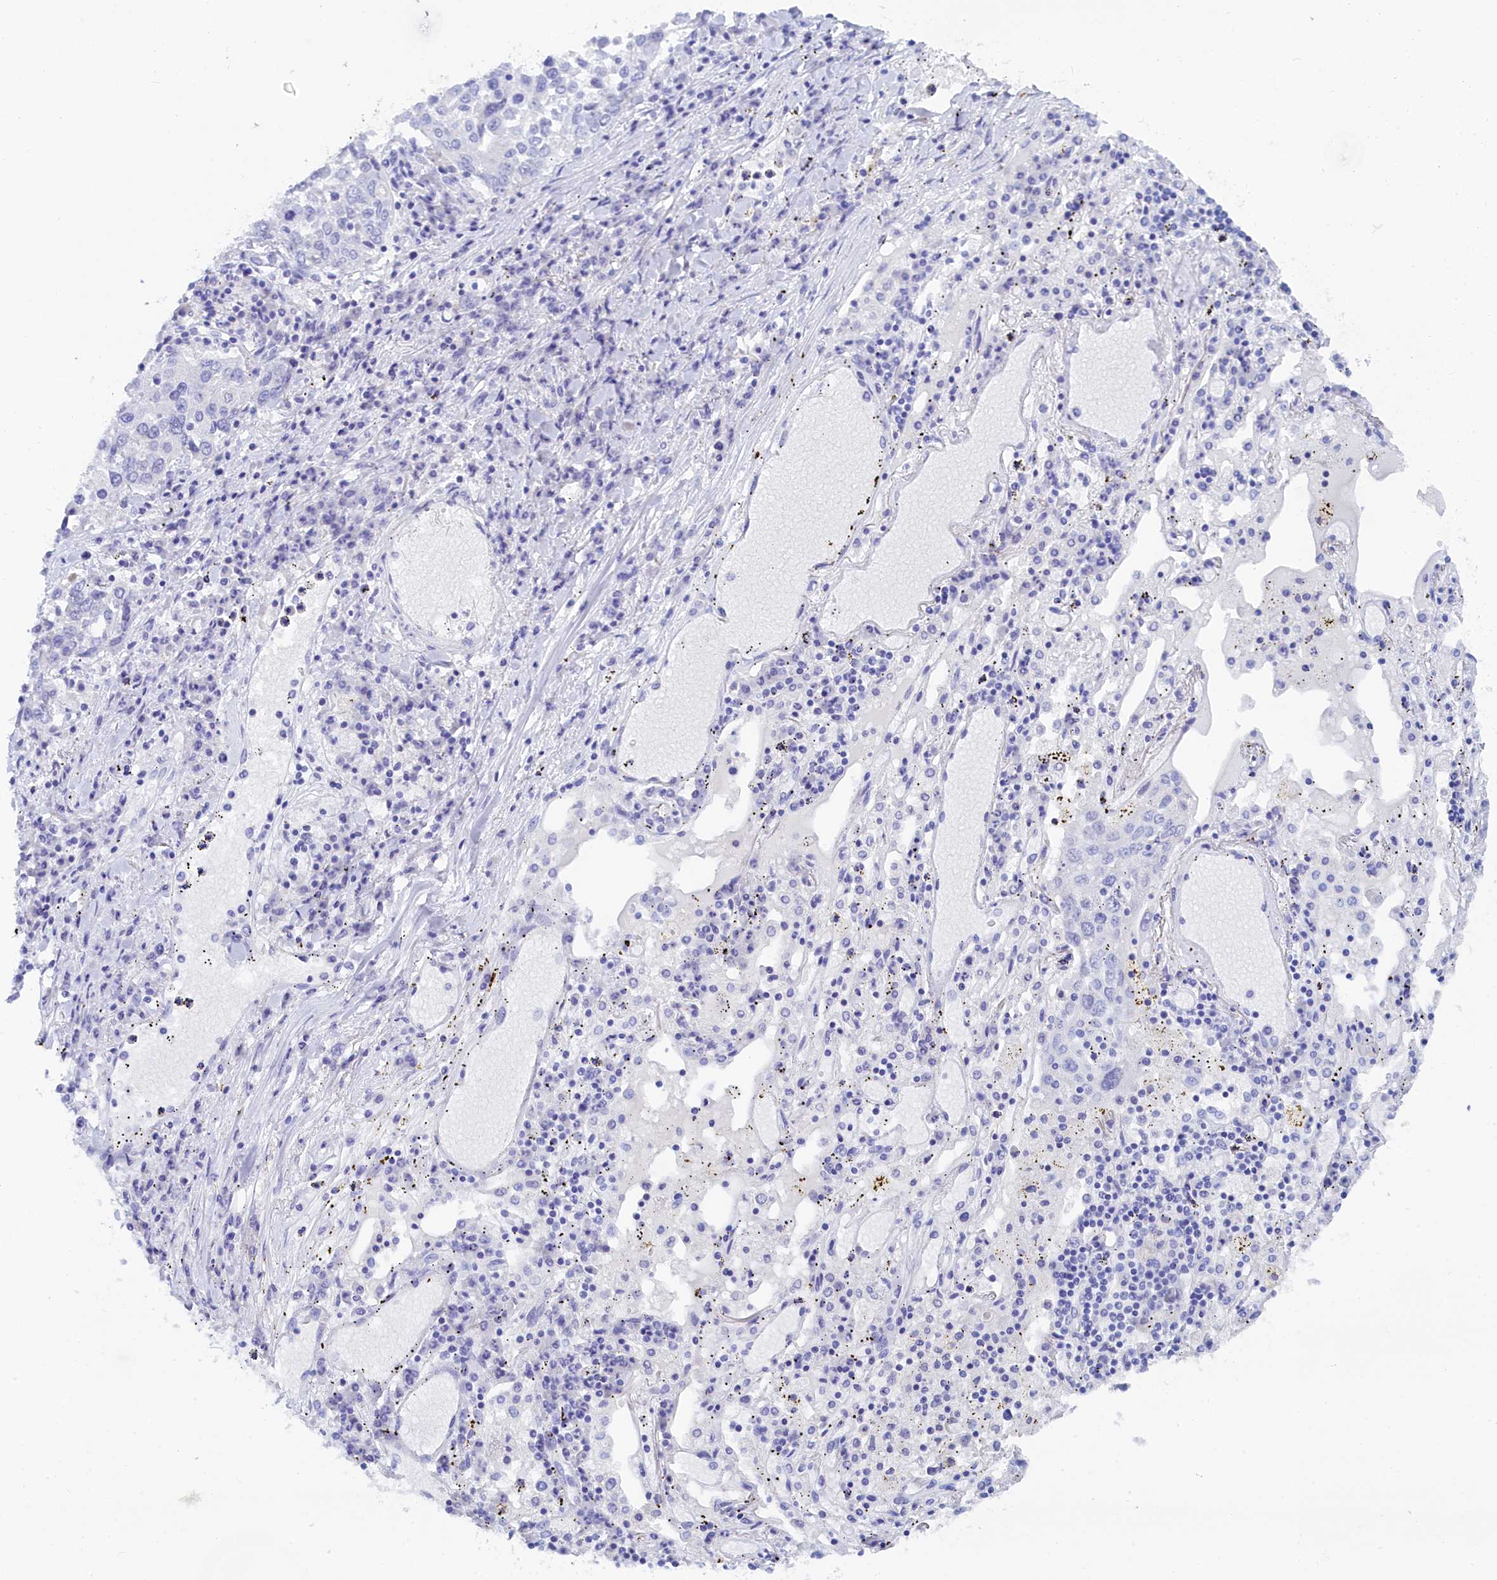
{"staining": {"intensity": "negative", "quantity": "none", "location": "none"}, "tissue": "lung cancer", "cell_type": "Tumor cells", "image_type": "cancer", "snomed": [{"axis": "morphology", "description": "Squamous cell carcinoma, NOS"}, {"axis": "topography", "description": "Lung"}], "caption": "This is a micrograph of immunohistochemistry staining of lung cancer, which shows no expression in tumor cells.", "gene": "TRIM10", "patient": {"sex": "male", "age": 65}}